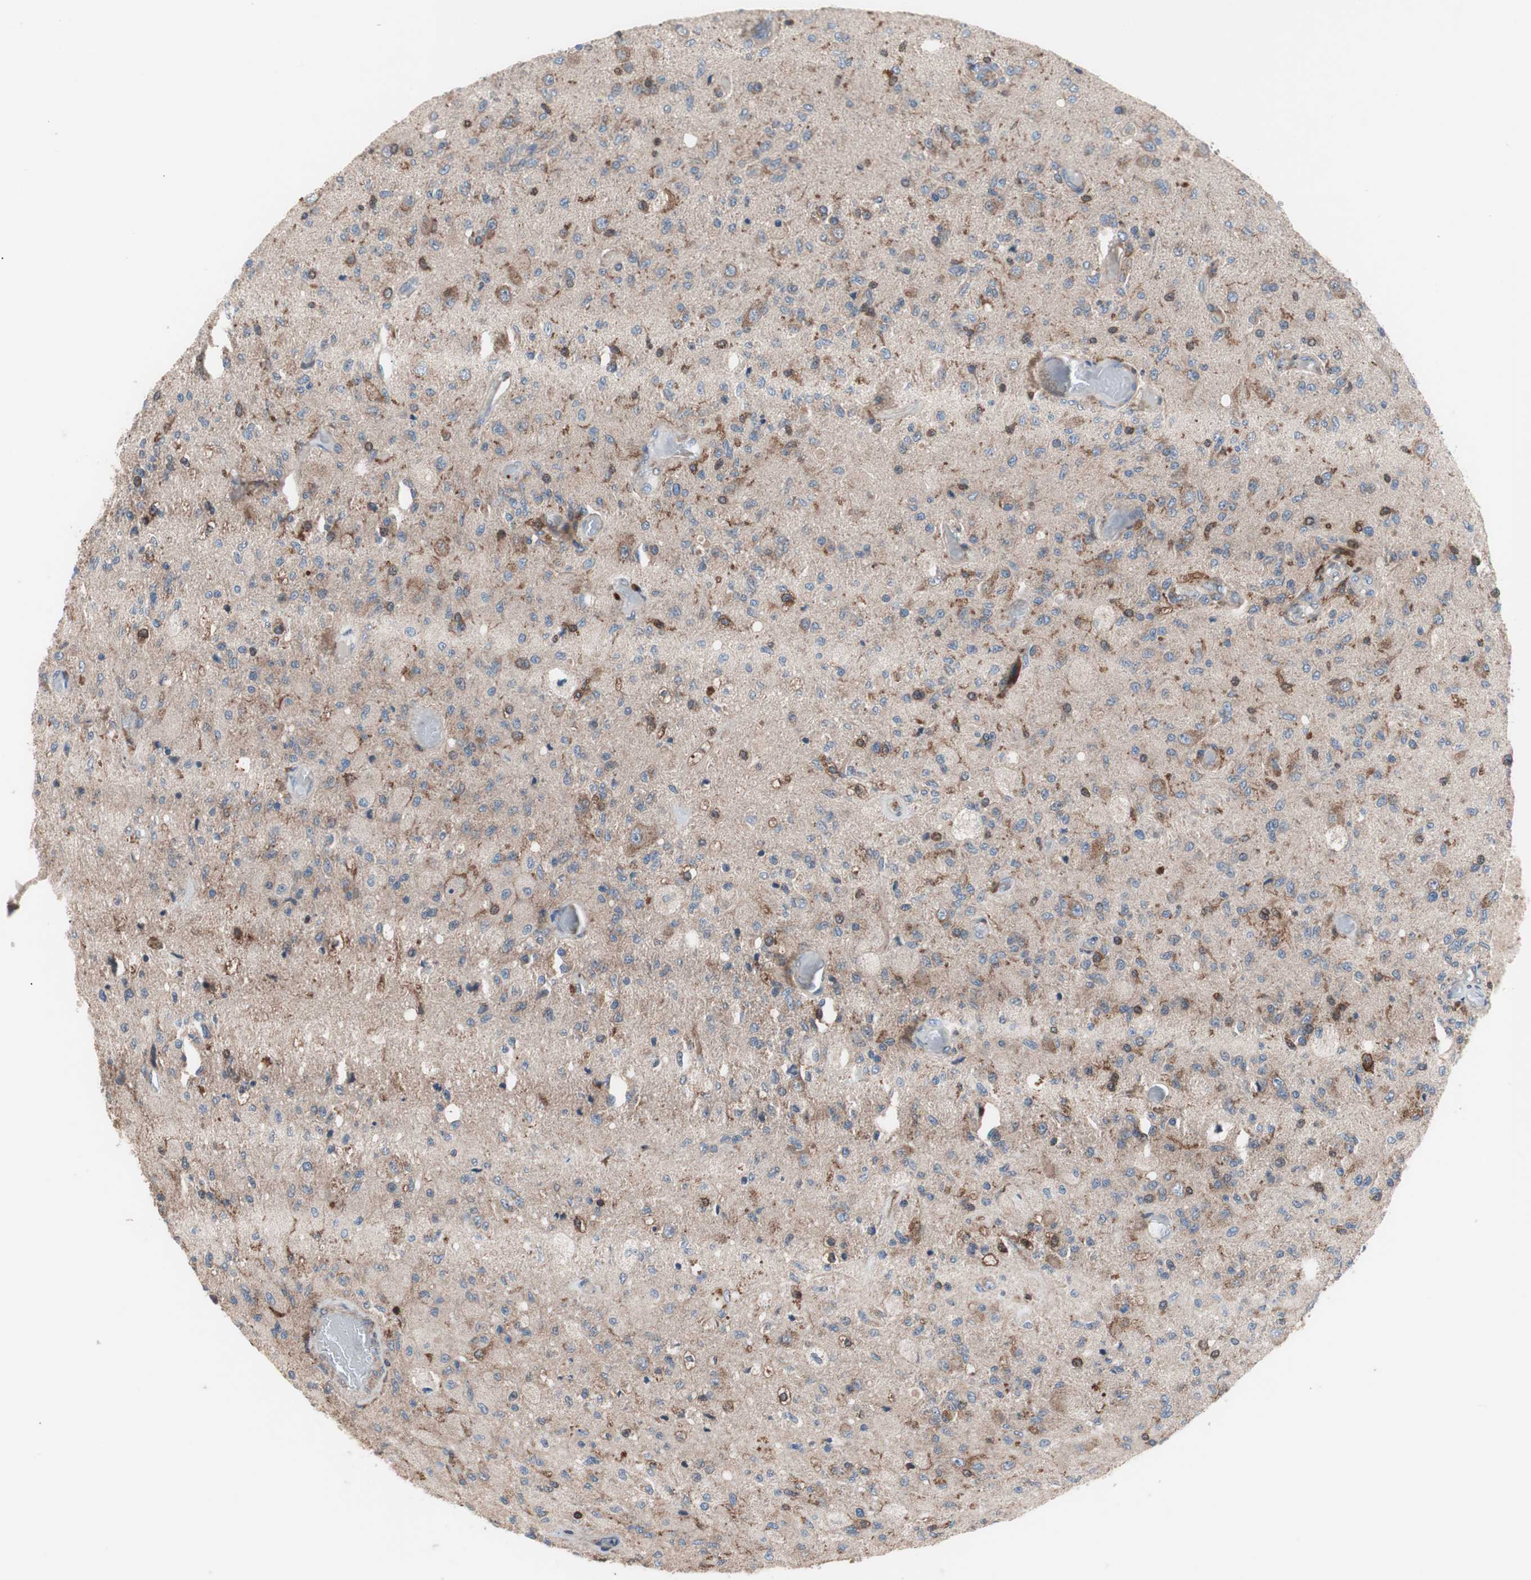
{"staining": {"intensity": "weak", "quantity": ">75%", "location": "cytoplasmic/membranous"}, "tissue": "glioma", "cell_type": "Tumor cells", "image_type": "cancer", "snomed": [{"axis": "morphology", "description": "Normal tissue, NOS"}, {"axis": "morphology", "description": "Glioma, malignant, High grade"}, {"axis": "topography", "description": "Cerebral cortex"}], "caption": "Human high-grade glioma (malignant) stained with a protein marker shows weak staining in tumor cells.", "gene": "PIK3R1", "patient": {"sex": "male", "age": 77}}